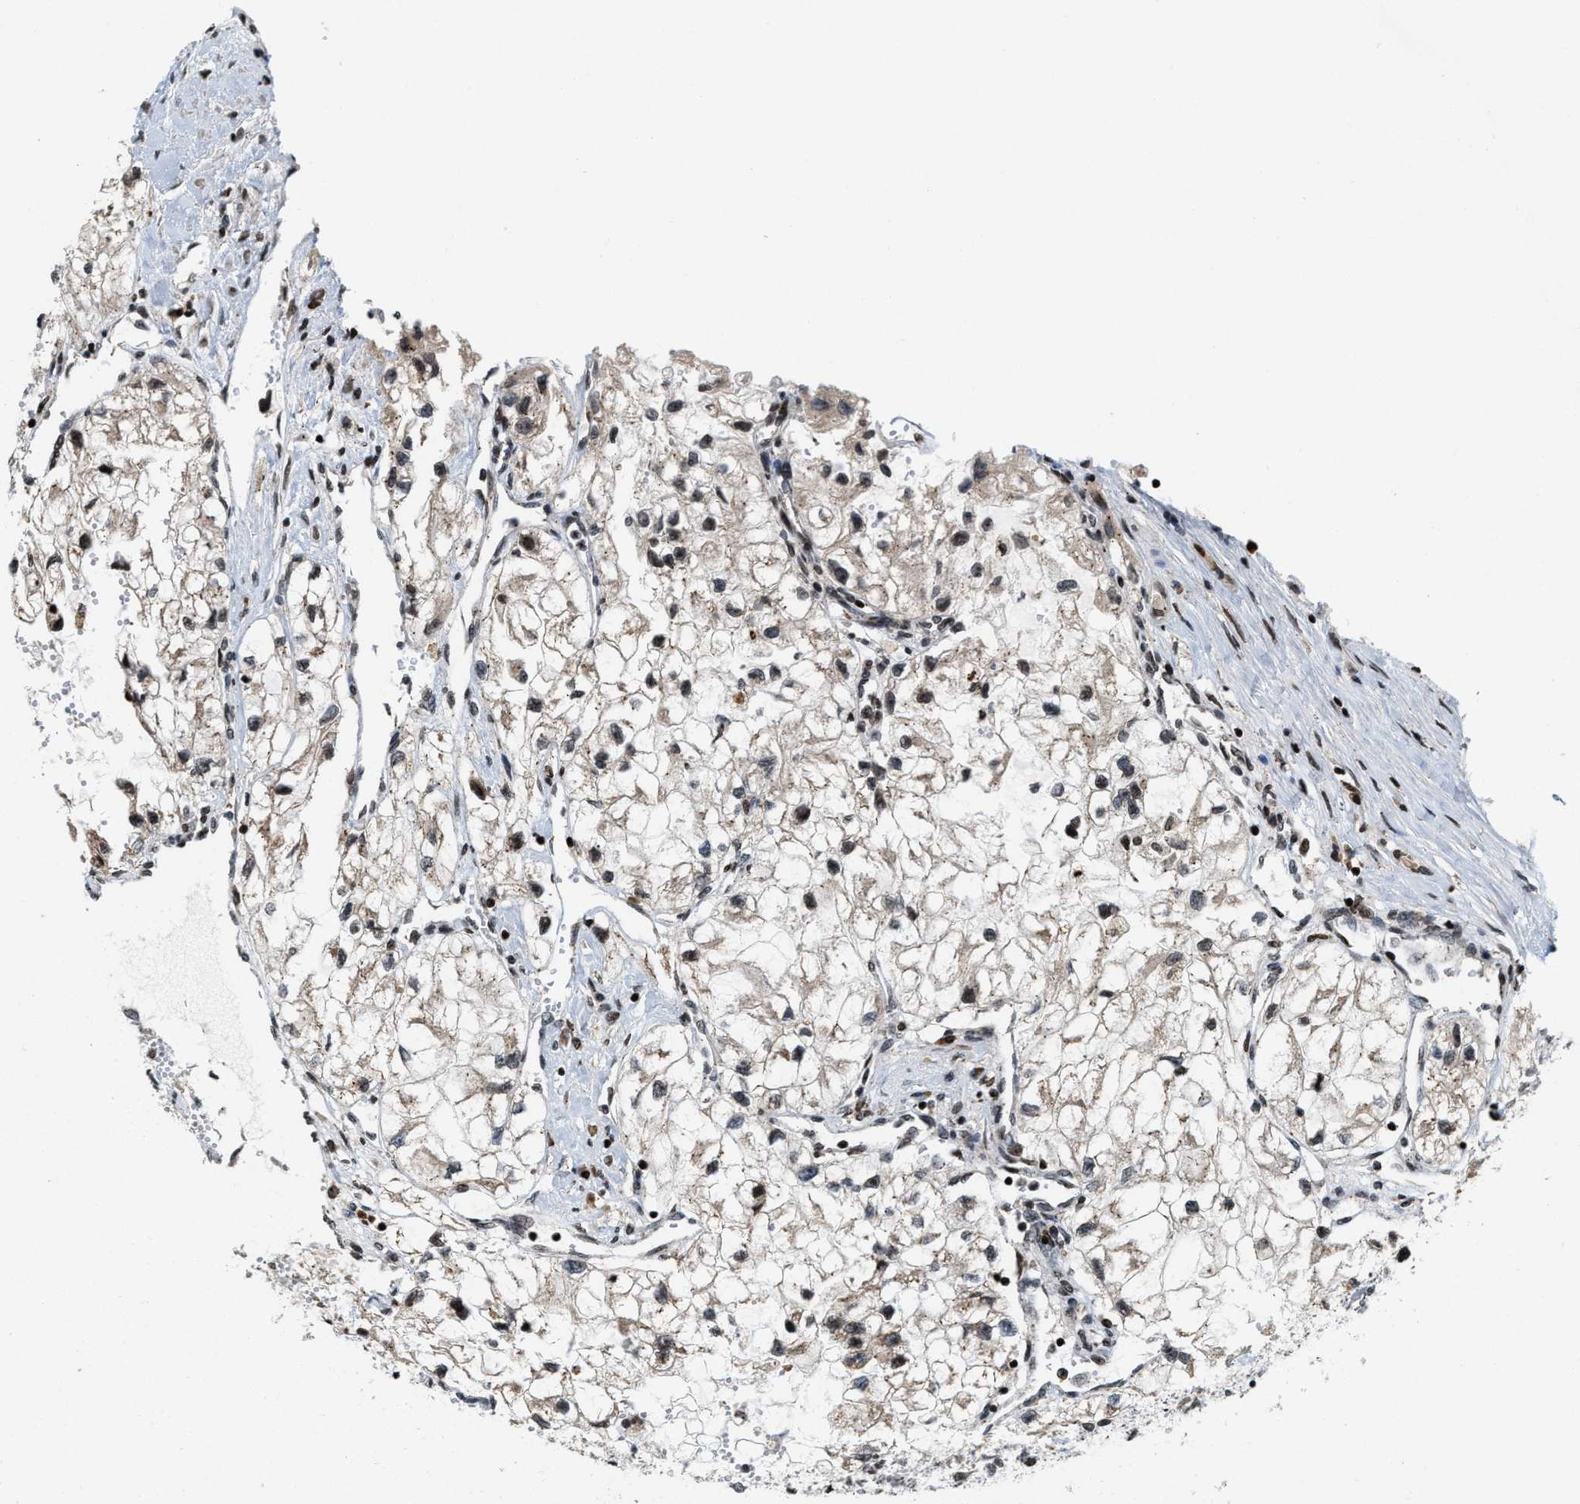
{"staining": {"intensity": "moderate", "quantity": "<25%", "location": "nuclear"}, "tissue": "renal cancer", "cell_type": "Tumor cells", "image_type": "cancer", "snomed": [{"axis": "morphology", "description": "Adenocarcinoma, NOS"}, {"axis": "topography", "description": "Kidney"}], "caption": "About <25% of tumor cells in adenocarcinoma (renal) demonstrate moderate nuclear protein staining as visualized by brown immunohistochemical staining.", "gene": "PDZD2", "patient": {"sex": "female", "age": 70}}